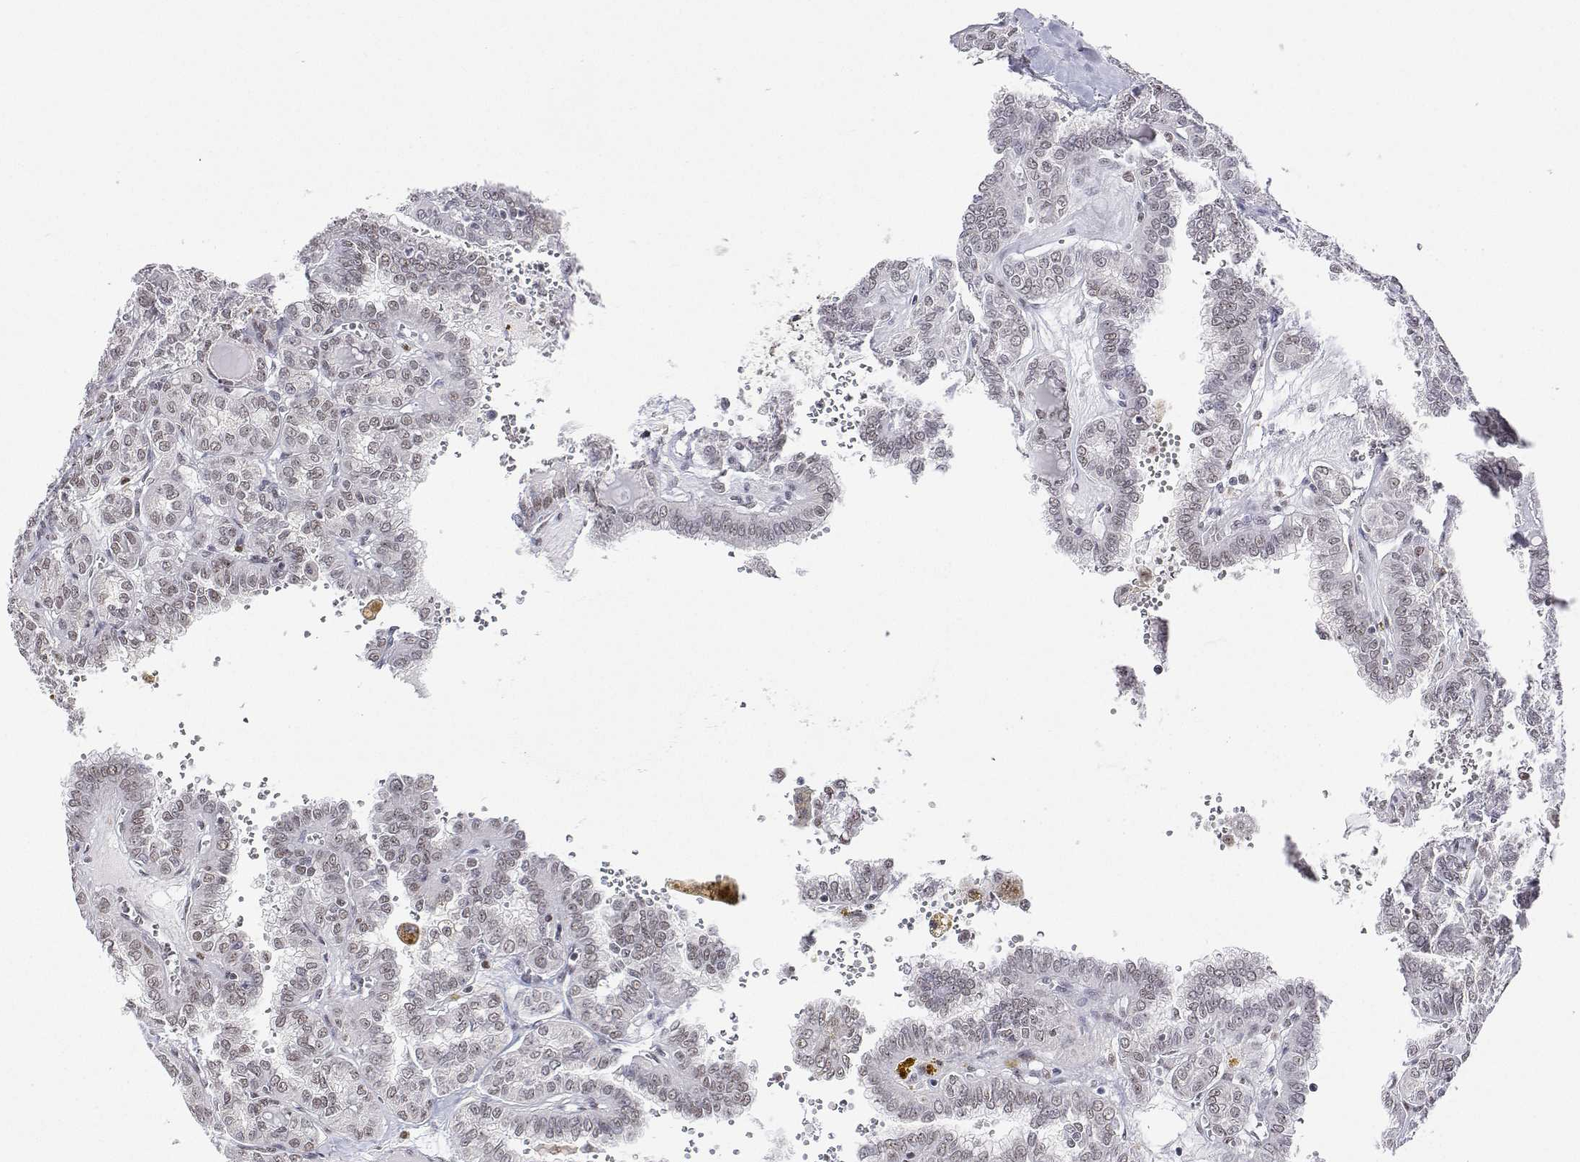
{"staining": {"intensity": "weak", "quantity": "<25%", "location": "nuclear"}, "tissue": "thyroid cancer", "cell_type": "Tumor cells", "image_type": "cancer", "snomed": [{"axis": "morphology", "description": "Papillary adenocarcinoma, NOS"}, {"axis": "topography", "description": "Thyroid gland"}], "caption": "Immunohistochemical staining of thyroid cancer (papillary adenocarcinoma) demonstrates no significant staining in tumor cells.", "gene": "ADAR", "patient": {"sex": "female", "age": 41}}